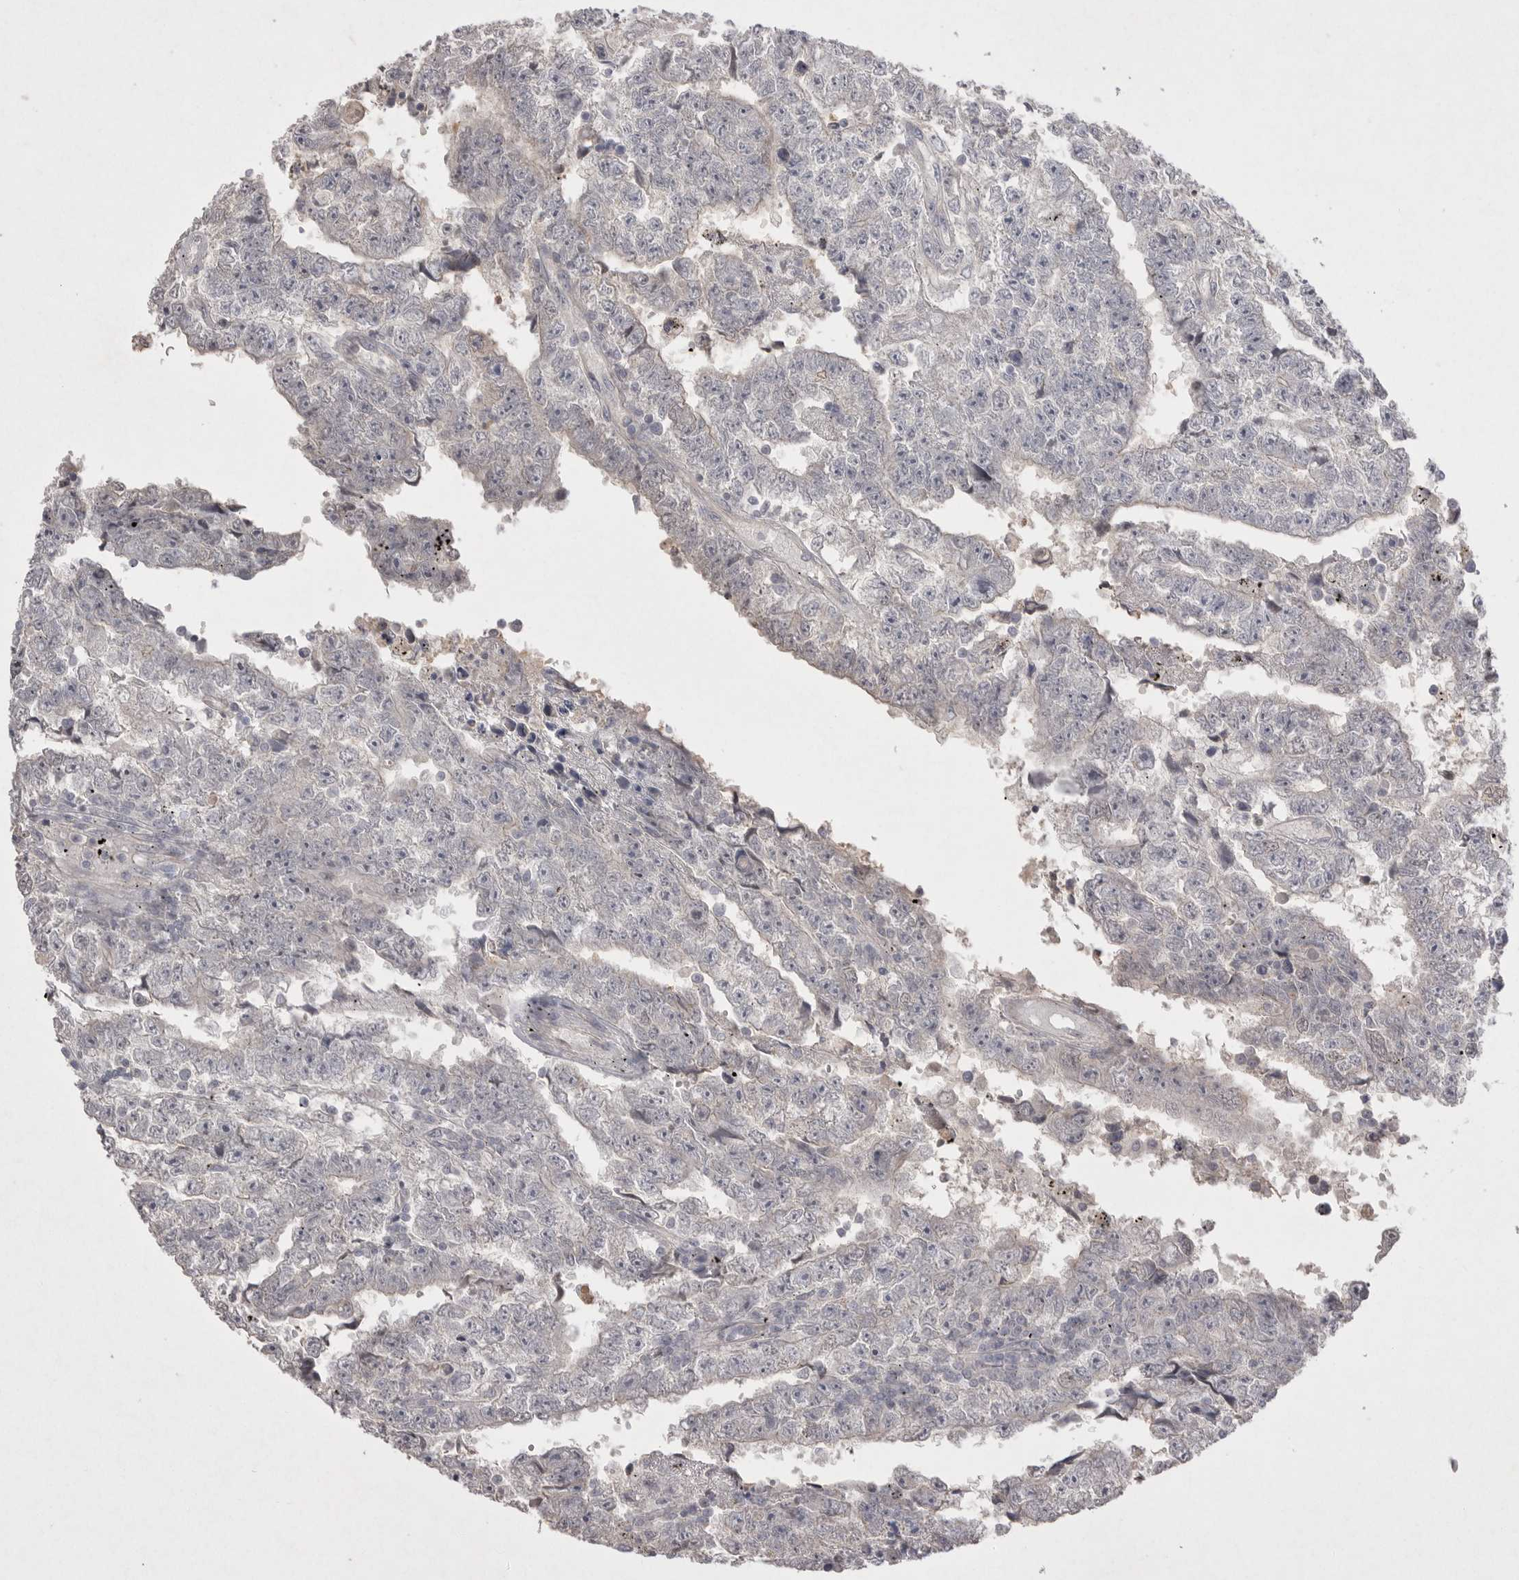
{"staining": {"intensity": "negative", "quantity": "none", "location": "none"}, "tissue": "testis cancer", "cell_type": "Tumor cells", "image_type": "cancer", "snomed": [{"axis": "morphology", "description": "Carcinoma, Embryonal, NOS"}, {"axis": "topography", "description": "Testis"}], "caption": "High magnification brightfield microscopy of testis cancer (embryonal carcinoma) stained with DAB (3,3'-diaminobenzidine) (brown) and counterstained with hematoxylin (blue): tumor cells show no significant staining.", "gene": "VANGL2", "patient": {"sex": "male", "age": 25}}